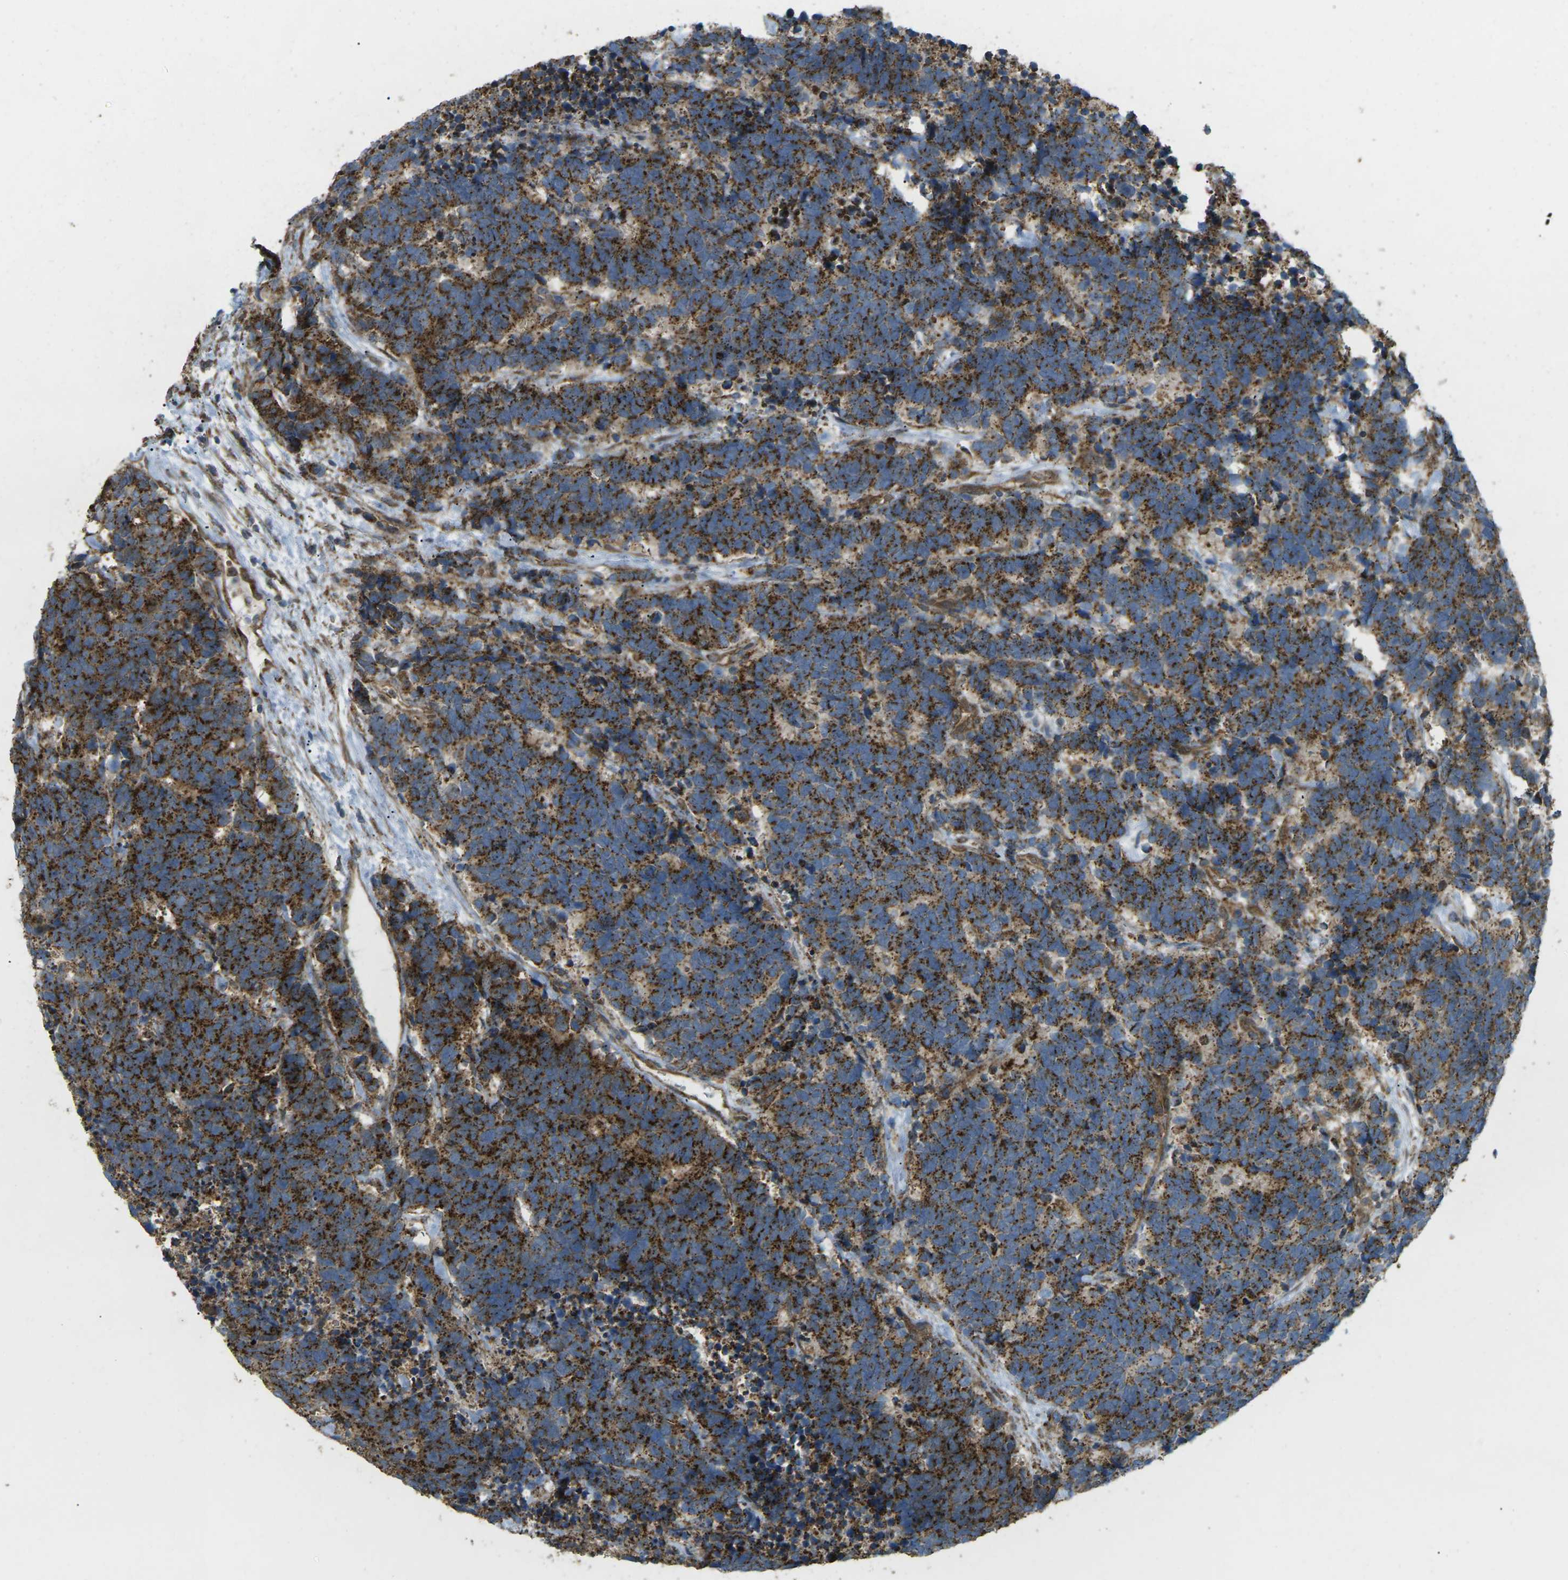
{"staining": {"intensity": "strong", "quantity": ">75%", "location": "cytoplasmic/membranous"}, "tissue": "carcinoid", "cell_type": "Tumor cells", "image_type": "cancer", "snomed": [{"axis": "morphology", "description": "Carcinoma, NOS"}, {"axis": "morphology", "description": "Carcinoid, malignant, NOS"}, {"axis": "topography", "description": "Urinary bladder"}], "caption": "This is a micrograph of IHC staining of carcinoid, which shows strong staining in the cytoplasmic/membranous of tumor cells.", "gene": "CHMP3", "patient": {"sex": "male", "age": 57}}